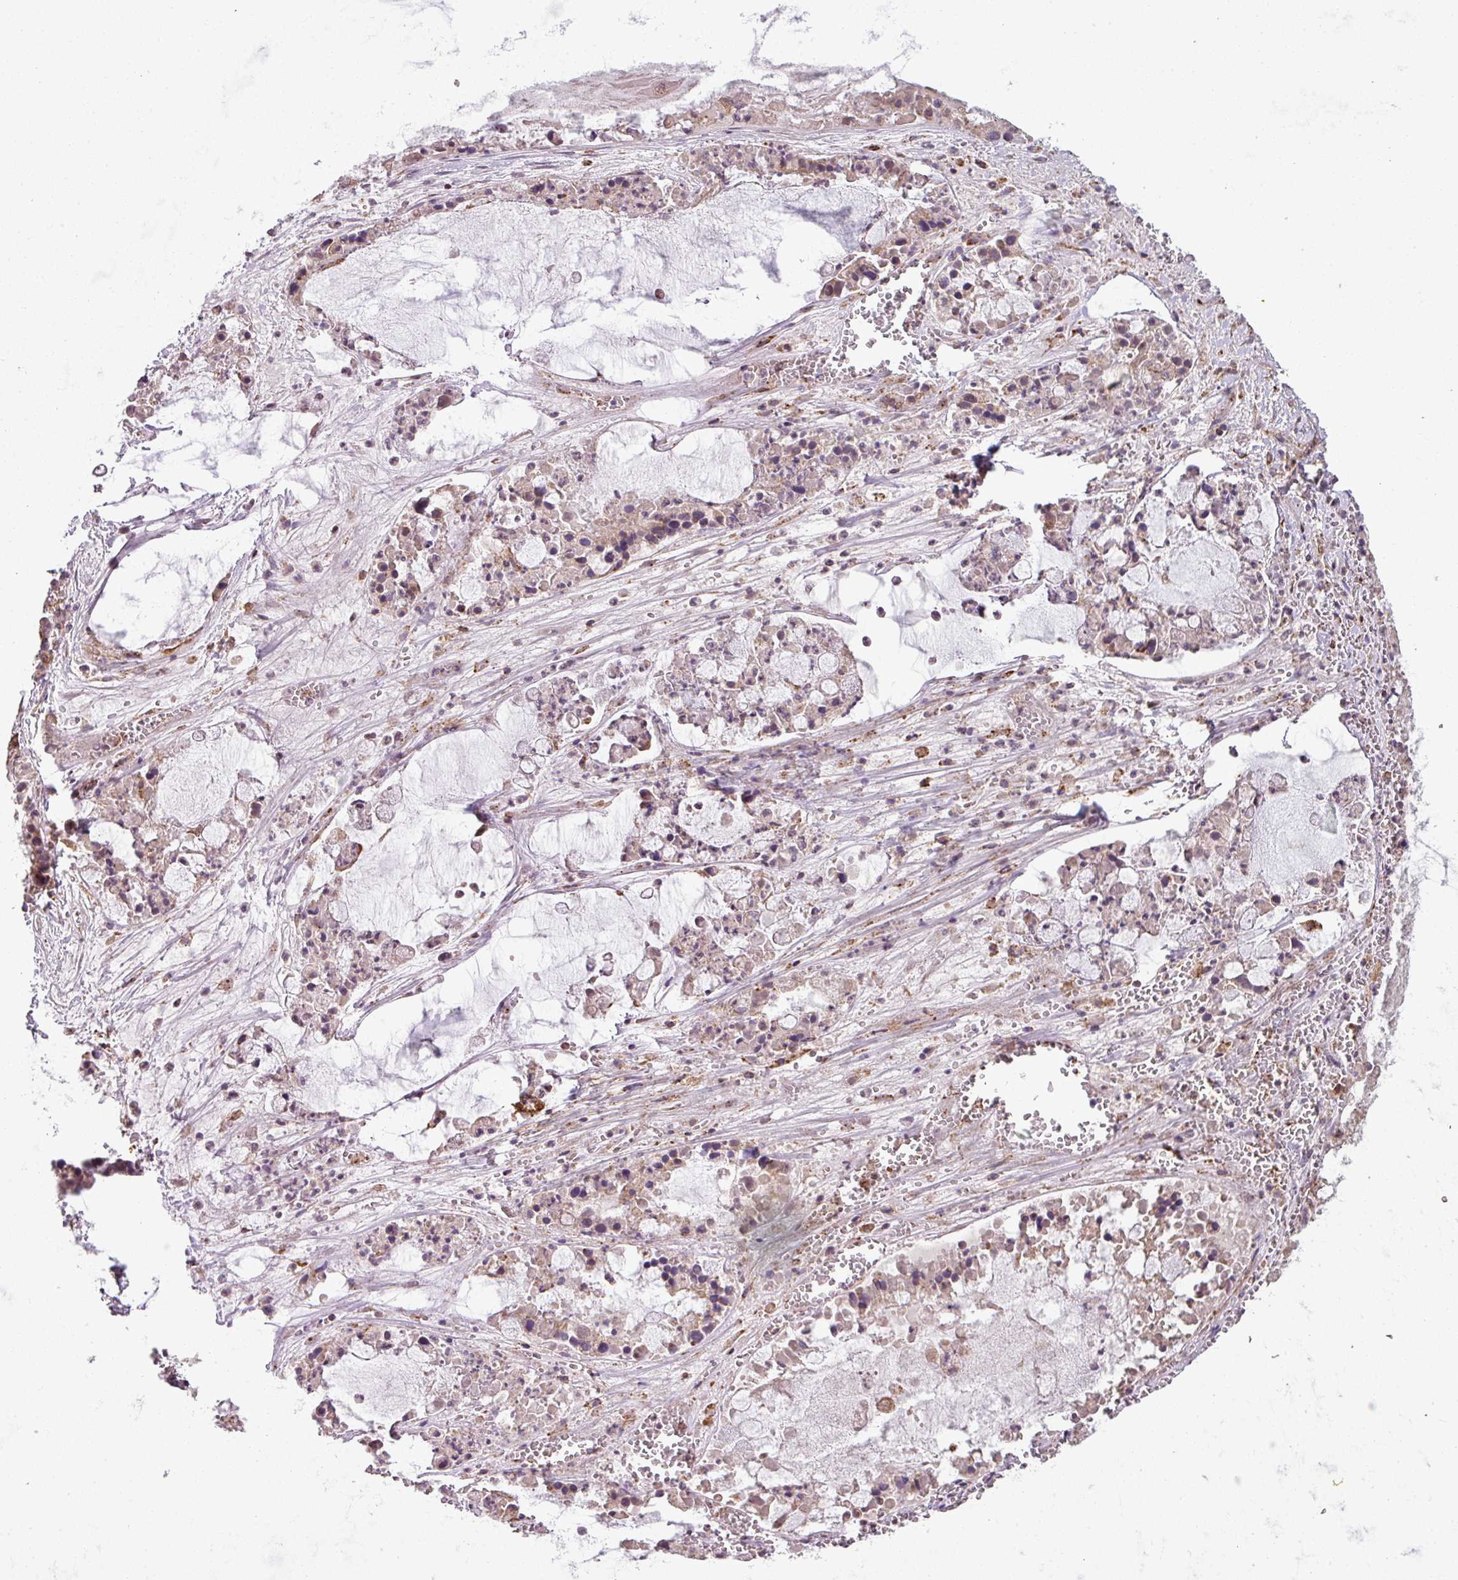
{"staining": {"intensity": "moderate", "quantity": "<25%", "location": "cytoplasmic/membranous"}, "tissue": "ovarian cancer", "cell_type": "Tumor cells", "image_type": "cancer", "snomed": [{"axis": "morphology", "description": "Cystadenocarcinoma, mucinous, NOS"}, {"axis": "topography", "description": "Ovary"}], "caption": "A micrograph of ovarian cancer (mucinous cystadenocarcinoma) stained for a protein exhibits moderate cytoplasmic/membranous brown staining in tumor cells. Nuclei are stained in blue.", "gene": "SQOR", "patient": {"sex": "female", "age": 63}}